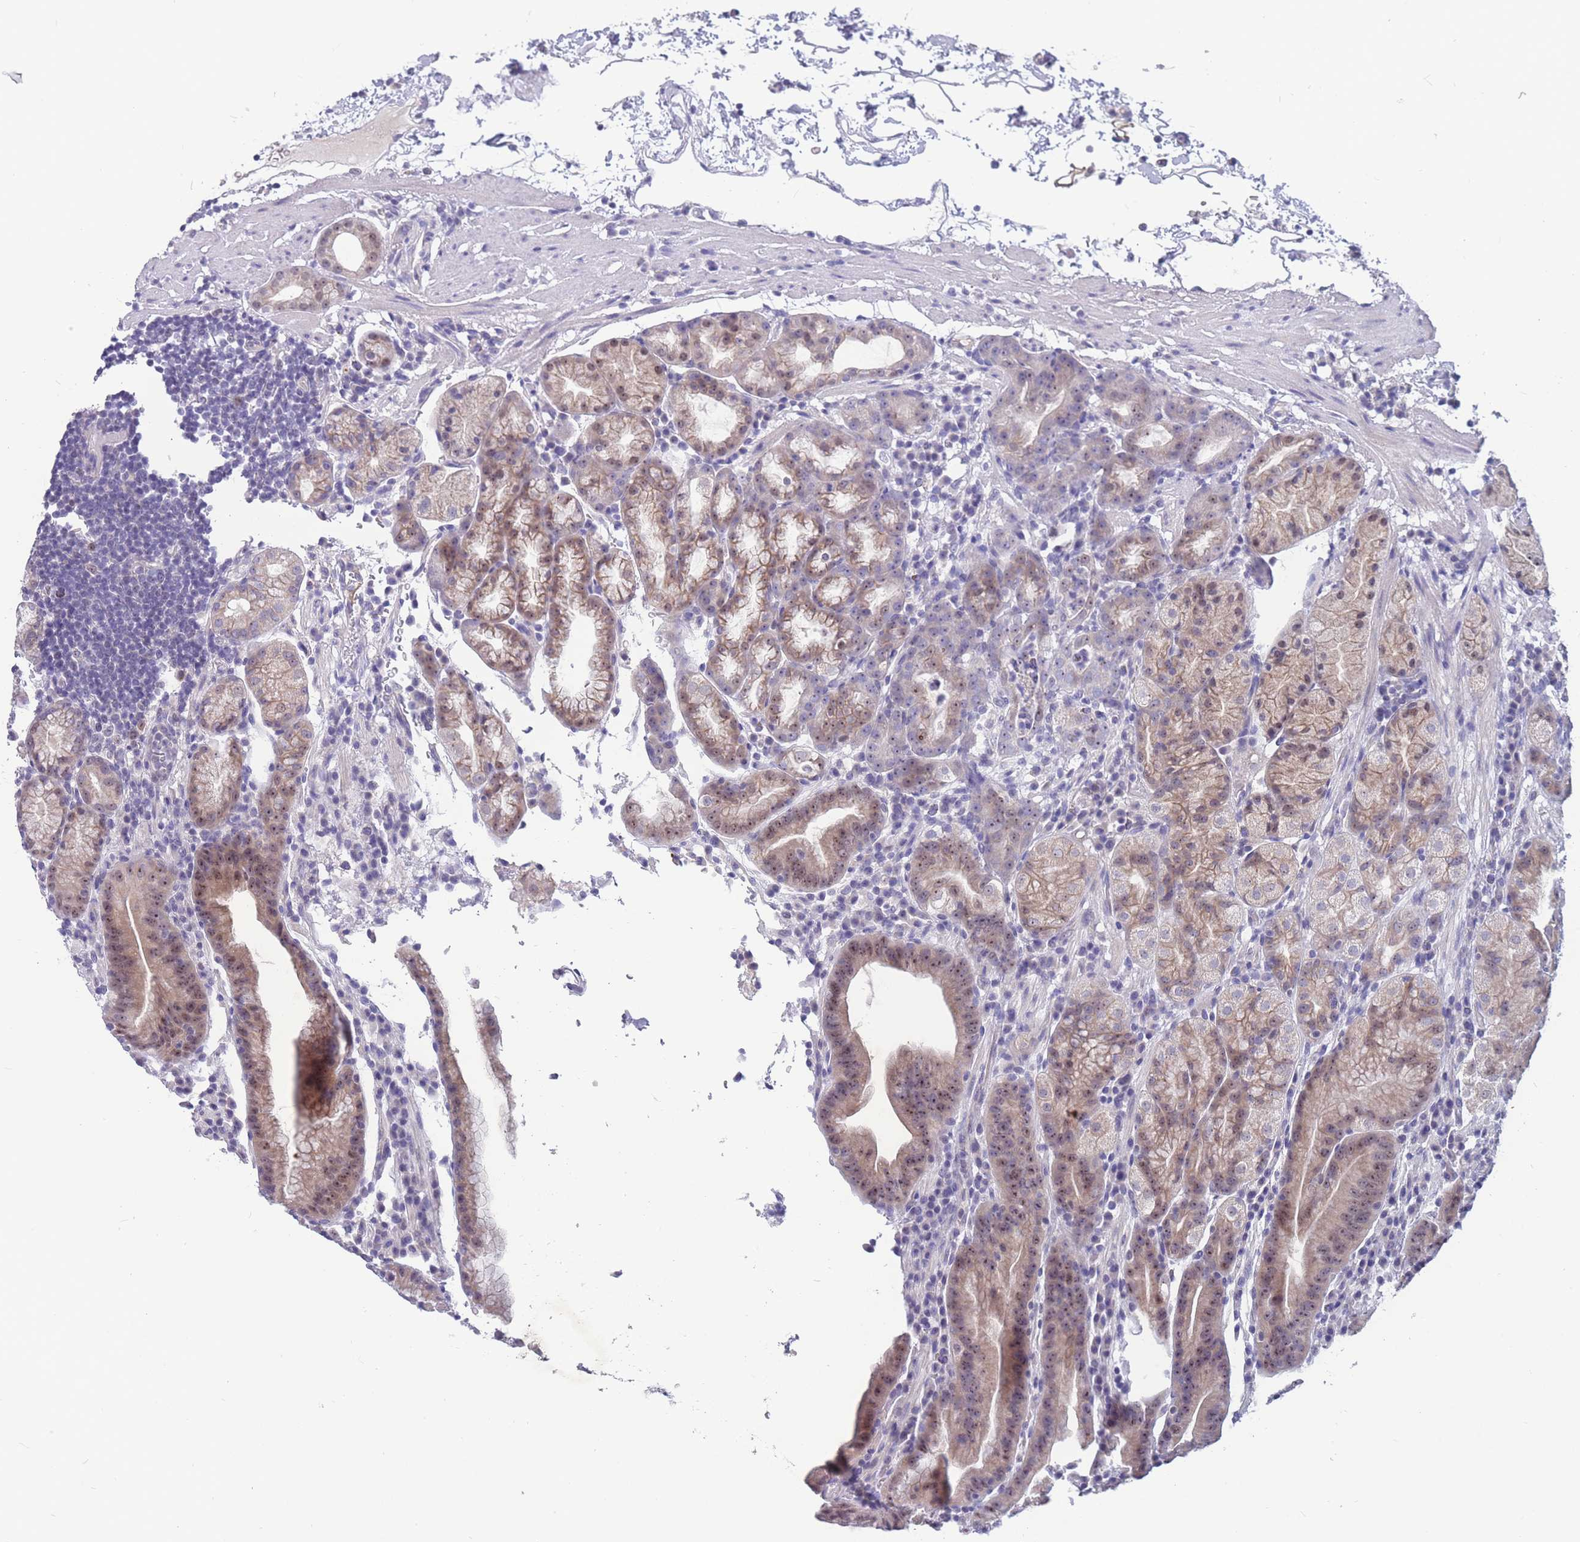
{"staining": {"intensity": "moderate", "quantity": "25%-75%", "location": "cytoplasmic/membranous,nuclear"}, "tissue": "stomach", "cell_type": "Glandular cells", "image_type": "normal", "snomed": [{"axis": "morphology", "description": "Normal tissue, NOS"}, {"axis": "morphology", "description": "Inflammation, NOS"}, {"axis": "topography", "description": "Stomach"}], "caption": "Human stomach stained with a brown dye shows moderate cytoplasmic/membranous,nuclear positive positivity in approximately 25%-75% of glandular cells.", "gene": "BOP1", "patient": {"sex": "male", "age": 79}}